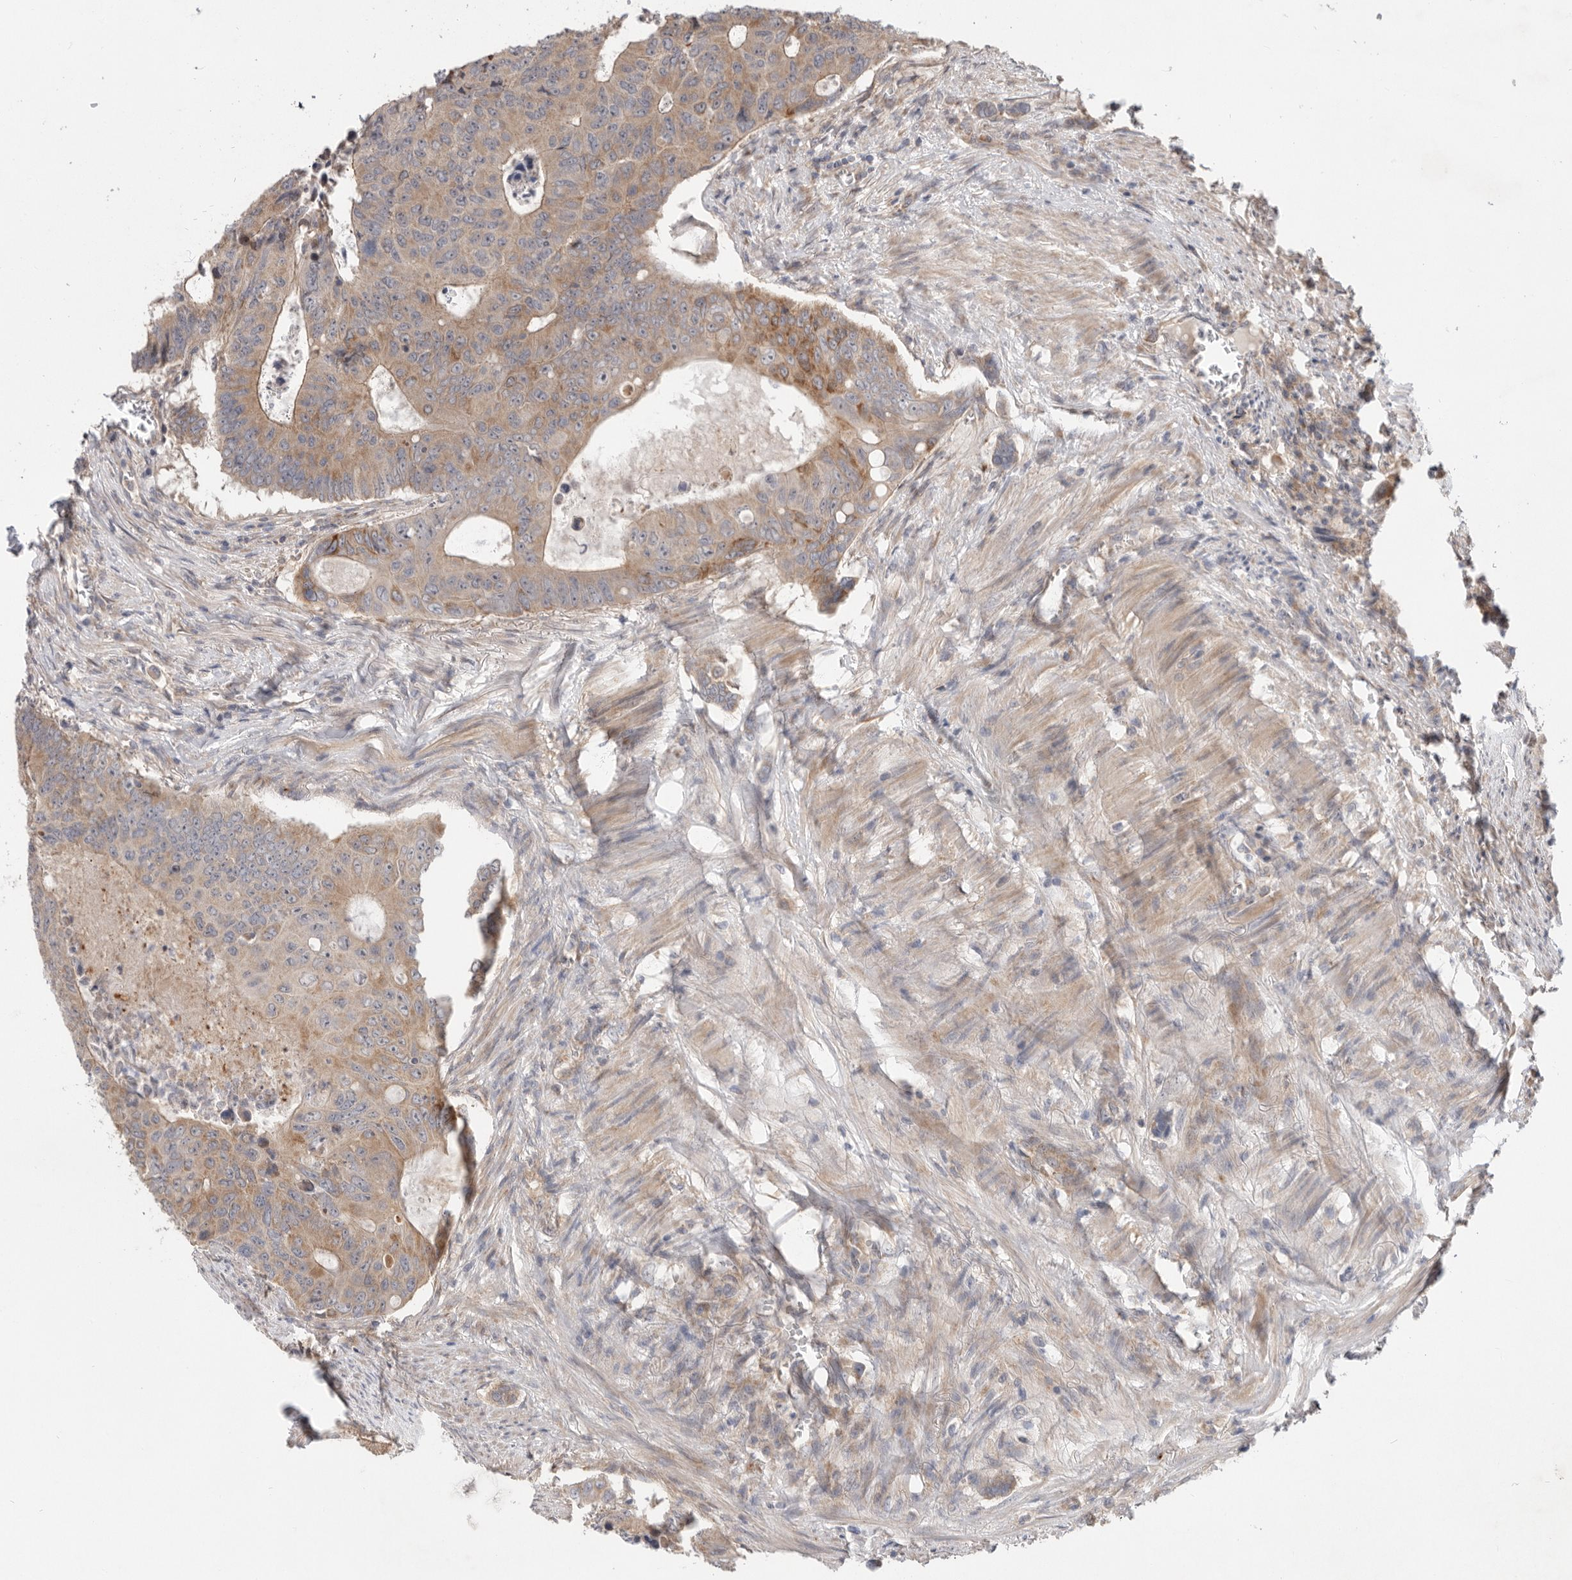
{"staining": {"intensity": "moderate", "quantity": ">75%", "location": "cytoplasmic/membranous"}, "tissue": "colorectal cancer", "cell_type": "Tumor cells", "image_type": "cancer", "snomed": [{"axis": "morphology", "description": "Adenocarcinoma, NOS"}, {"axis": "topography", "description": "Colon"}], "caption": "Immunohistochemical staining of adenocarcinoma (colorectal) reveals moderate cytoplasmic/membranous protein positivity in approximately >75% of tumor cells. (DAB (3,3'-diaminobenzidine) = brown stain, brightfield microscopy at high magnification).", "gene": "MTFR1L", "patient": {"sex": "male", "age": 87}}